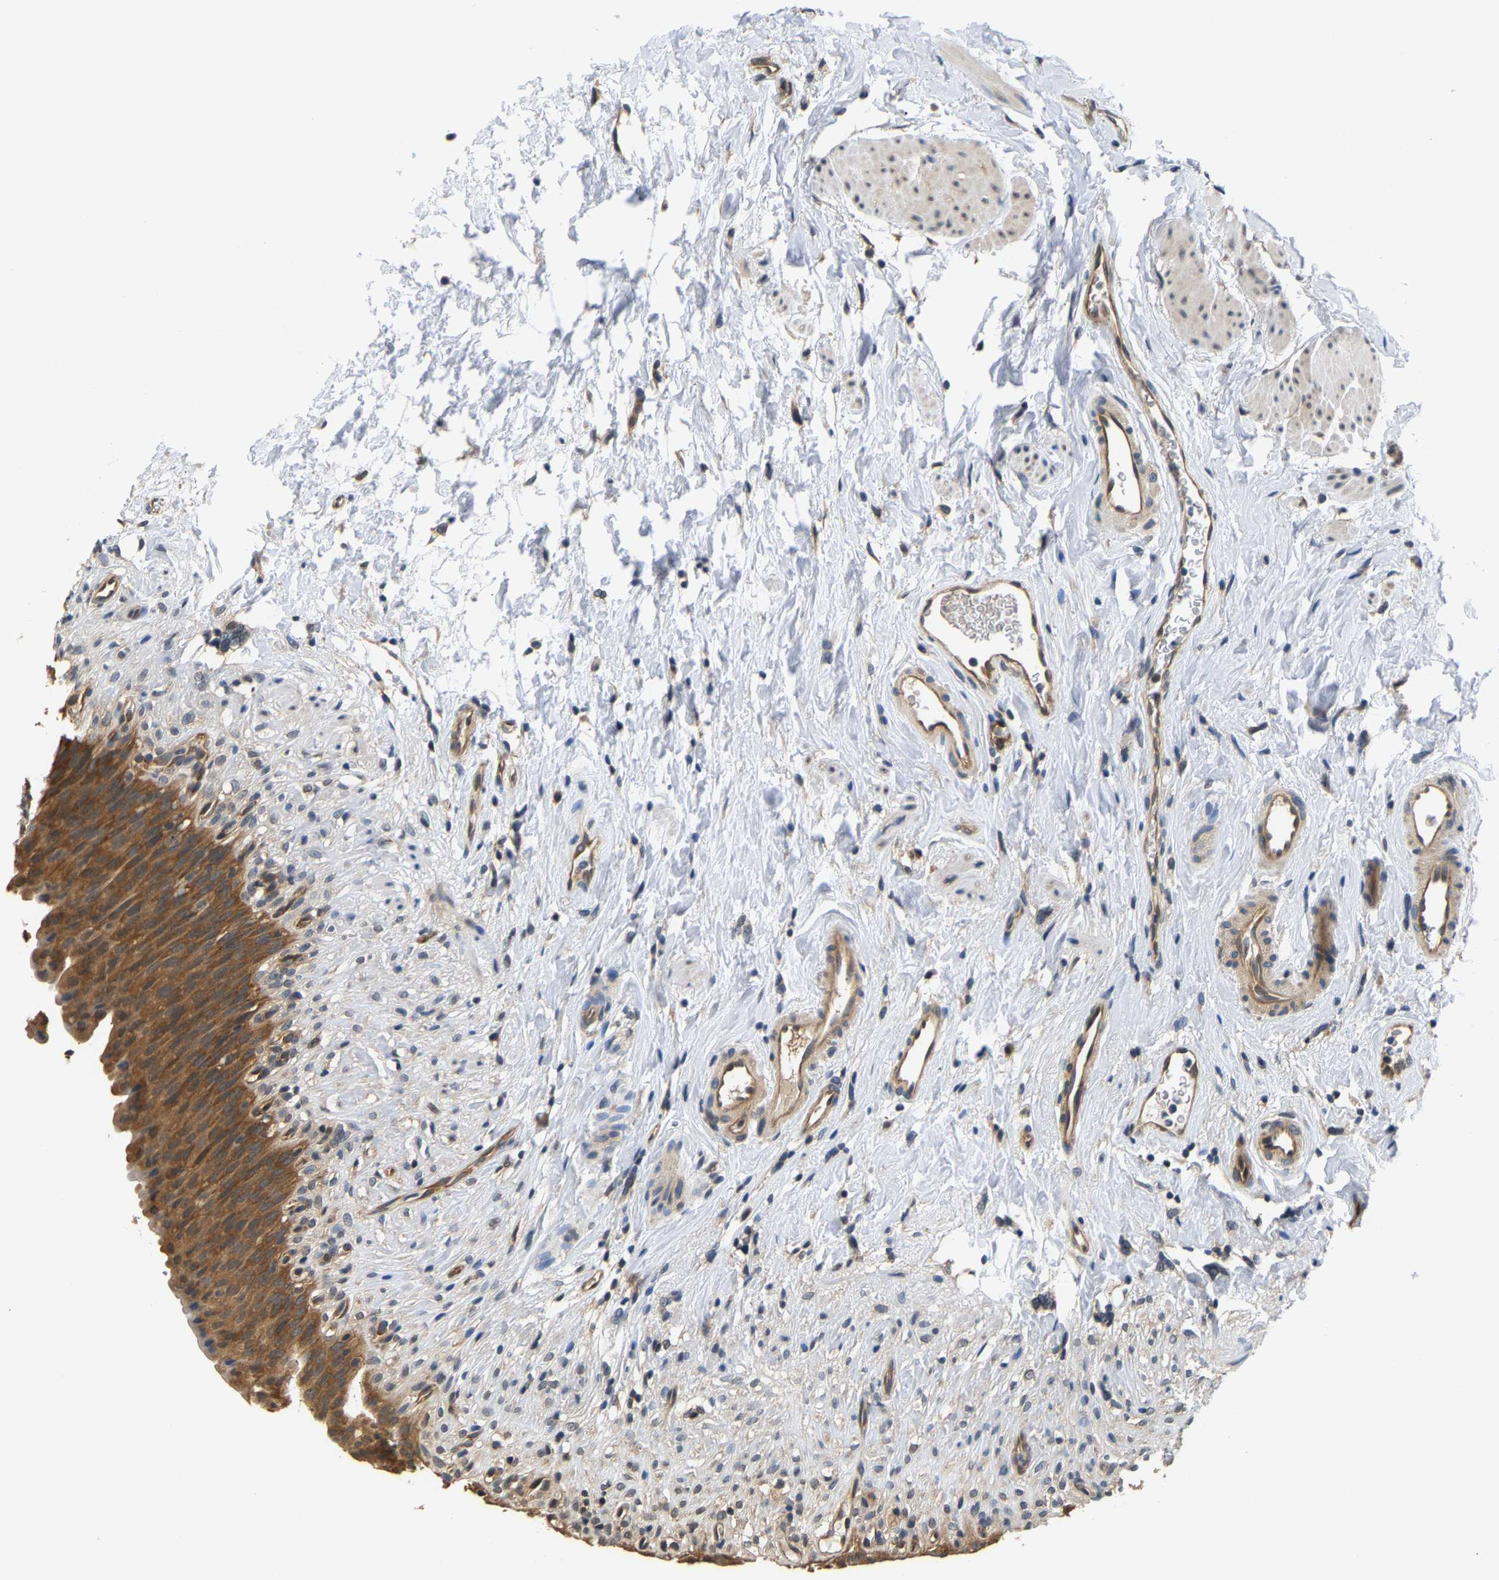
{"staining": {"intensity": "moderate", "quantity": ">75%", "location": "cytoplasmic/membranous"}, "tissue": "urinary bladder", "cell_type": "Urothelial cells", "image_type": "normal", "snomed": [{"axis": "morphology", "description": "Normal tissue, NOS"}, {"axis": "topography", "description": "Urinary bladder"}], "caption": "Immunohistochemistry (DAB) staining of unremarkable urinary bladder shows moderate cytoplasmic/membranous protein expression in approximately >75% of urothelial cells. (Stains: DAB in brown, nuclei in blue, Microscopy: brightfield microscopy at high magnification).", "gene": "ARHGEF12", "patient": {"sex": "female", "age": 79}}